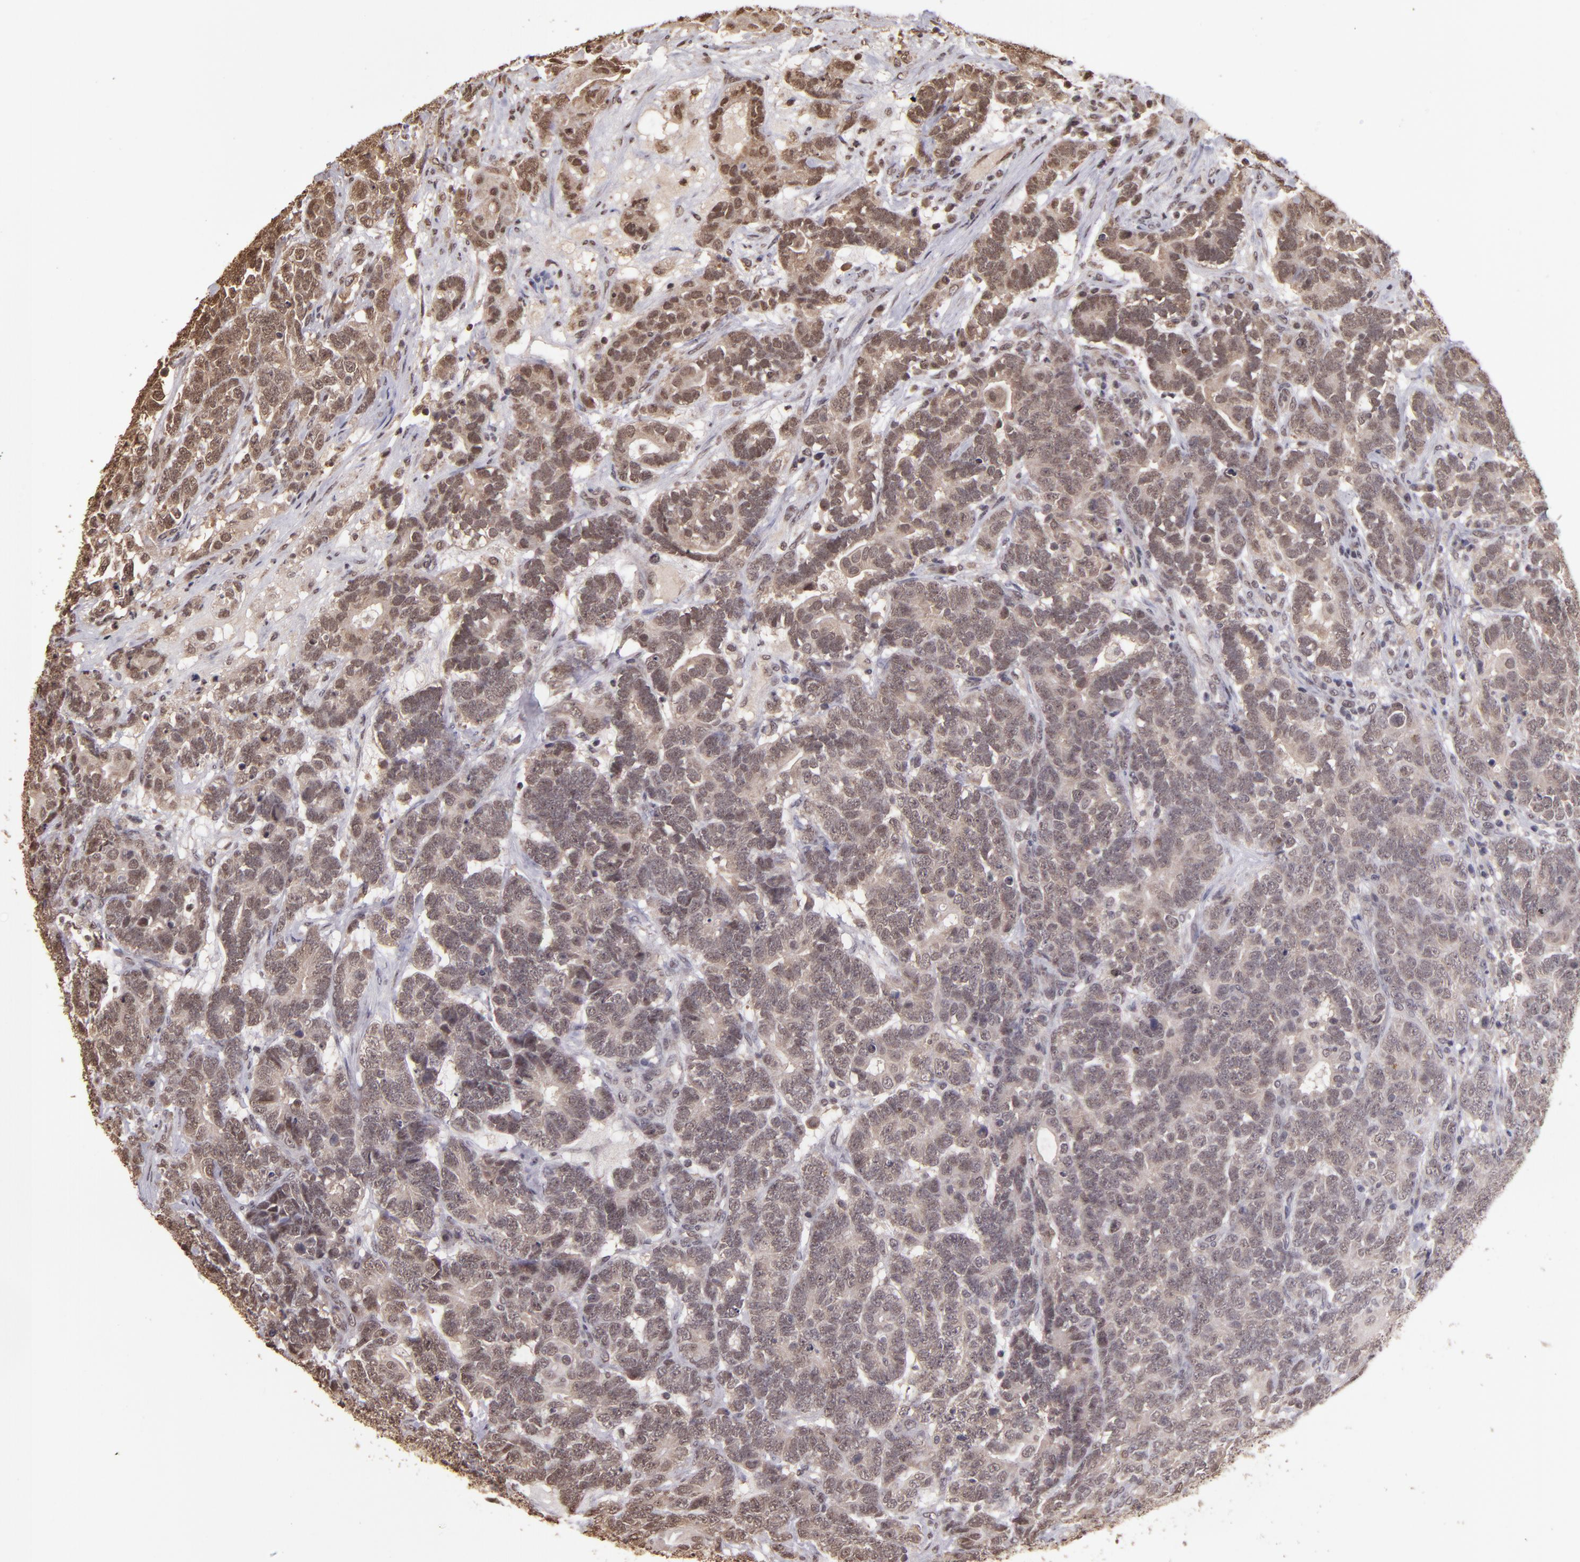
{"staining": {"intensity": "weak", "quantity": ">75%", "location": "cytoplasmic/membranous,nuclear"}, "tissue": "testis cancer", "cell_type": "Tumor cells", "image_type": "cancer", "snomed": [{"axis": "morphology", "description": "Carcinoma, Embryonal, NOS"}, {"axis": "topography", "description": "Testis"}], "caption": "A histopathology image showing weak cytoplasmic/membranous and nuclear staining in about >75% of tumor cells in testis cancer (embryonal carcinoma), as visualized by brown immunohistochemical staining.", "gene": "CUL1", "patient": {"sex": "male", "age": 26}}